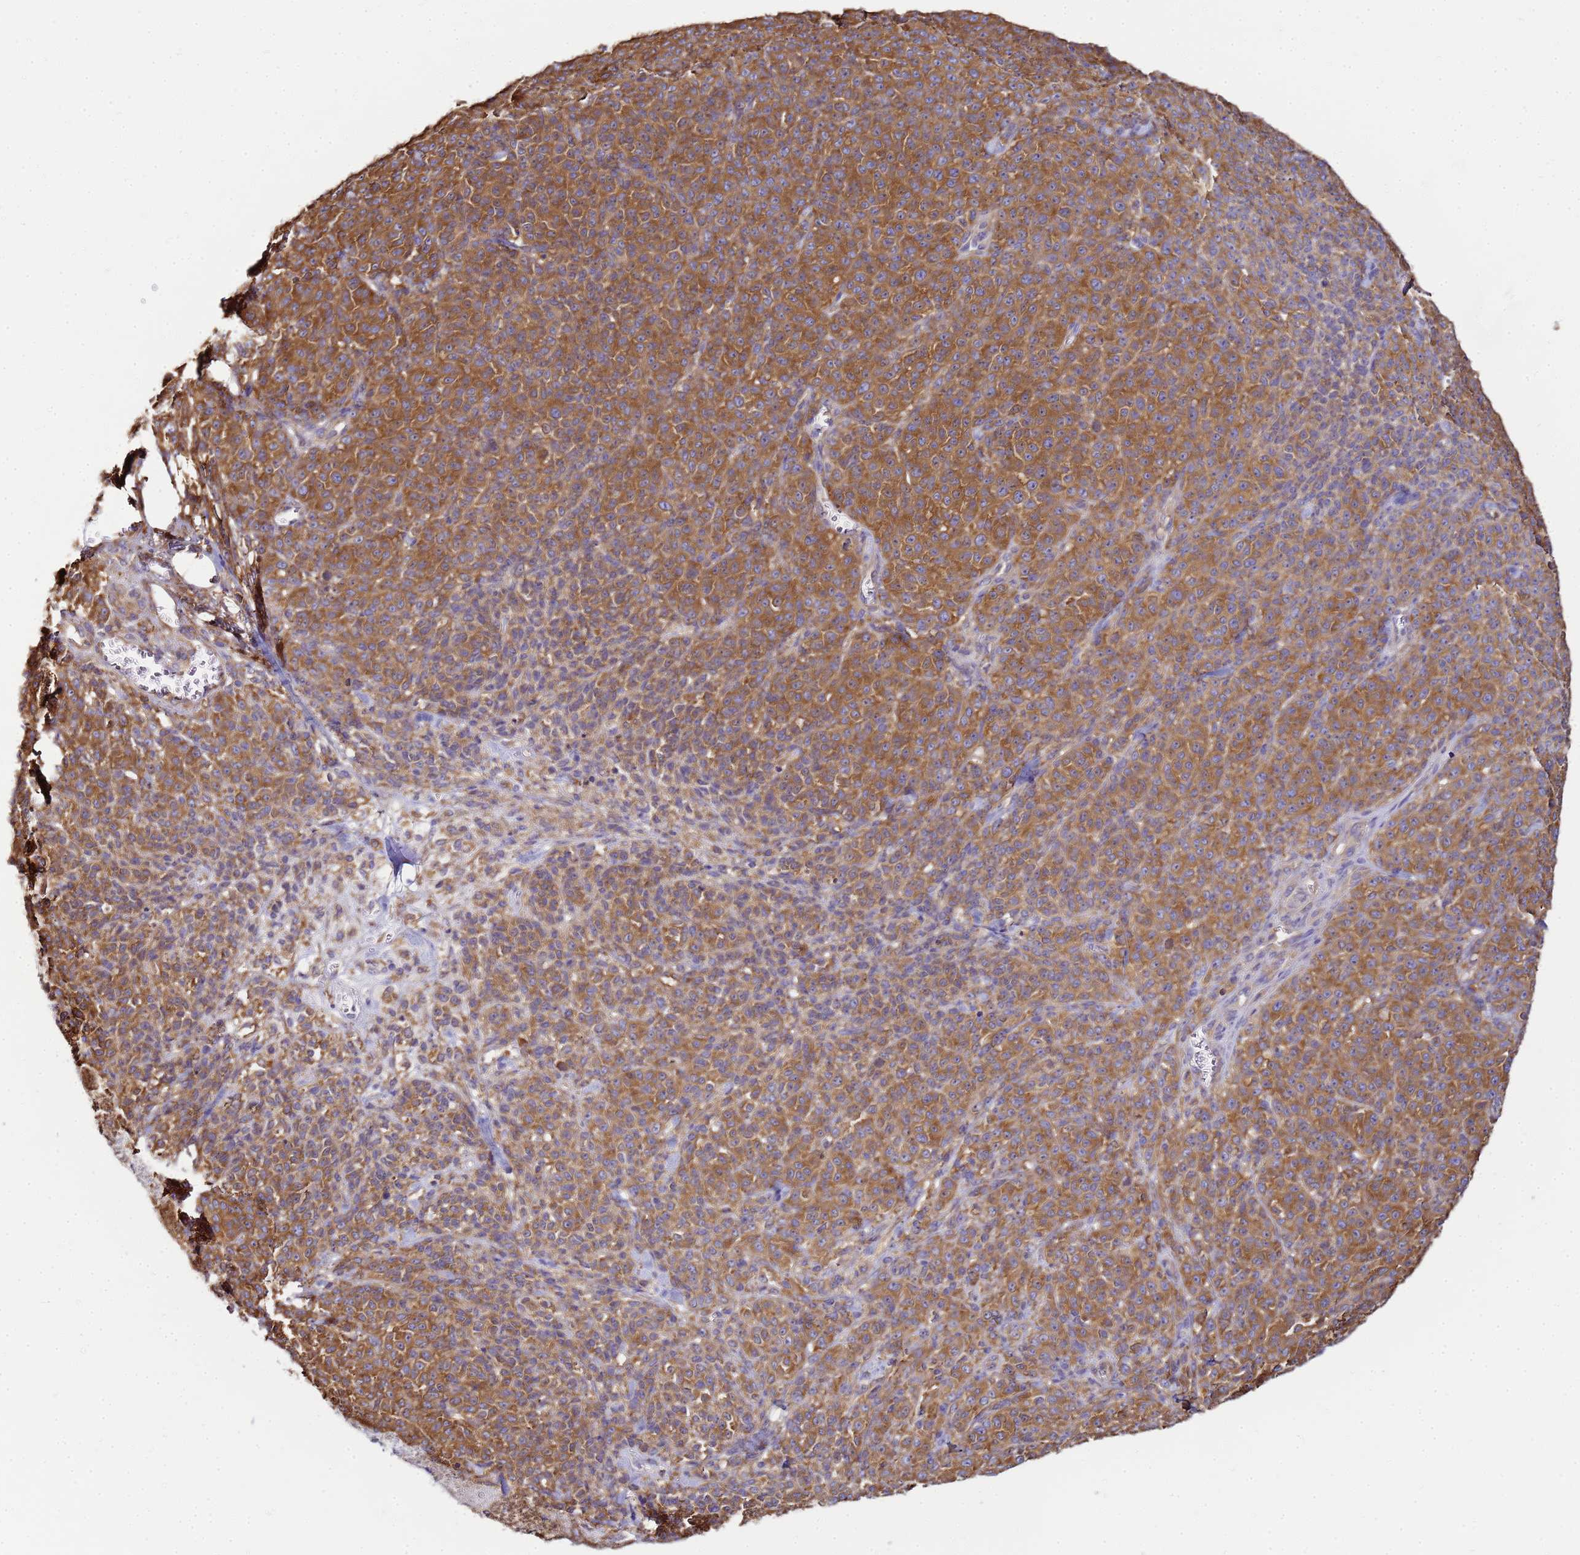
{"staining": {"intensity": "moderate", "quantity": ">75%", "location": "cytoplasmic/membranous"}, "tissue": "melanoma", "cell_type": "Tumor cells", "image_type": "cancer", "snomed": [{"axis": "morphology", "description": "Normal tissue, NOS"}, {"axis": "morphology", "description": "Malignant melanoma, NOS"}, {"axis": "topography", "description": "Skin"}], "caption": "Malignant melanoma tissue shows moderate cytoplasmic/membranous staining in approximately >75% of tumor cells (DAB IHC with brightfield microscopy, high magnification).", "gene": "NARS1", "patient": {"sex": "female", "age": 34}}